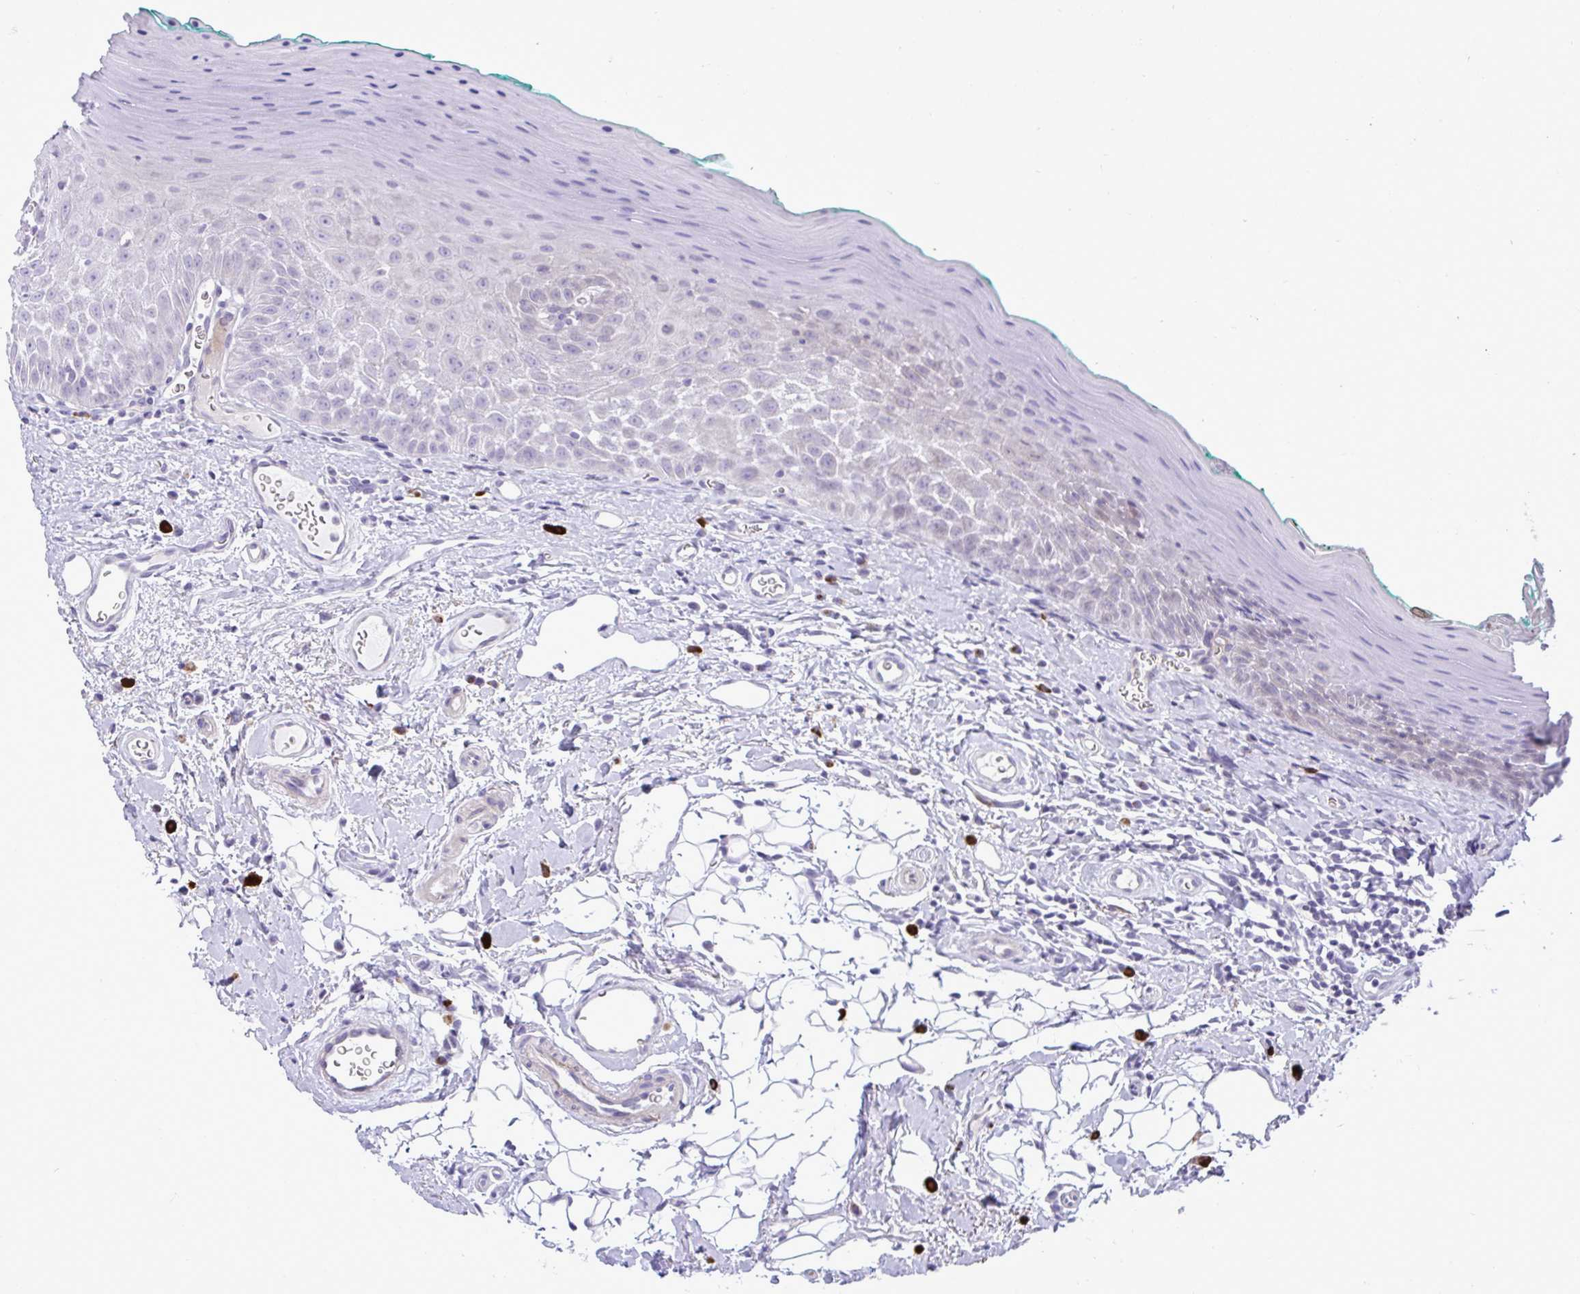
{"staining": {"intensity": "negative", "quantity": "none", "location": "none"}, "tissue": "oral mucosa", "cell_type": "Squamous epithelial cells", "image_type": "normal", "snomed": [{"axis": "morphology", "description": "Normal tissue, NOS"}, {"axis": "topography", "description": "Oral tissue"}, {"axis": "topography", "description": "Tounge, NOS"}], "caption": "The micrograph exhibits no staining of squamous epithelial cells in normal oral mucosa.", "gene": "SPAG1", "patient": {"sex": "male", "age": 83}}